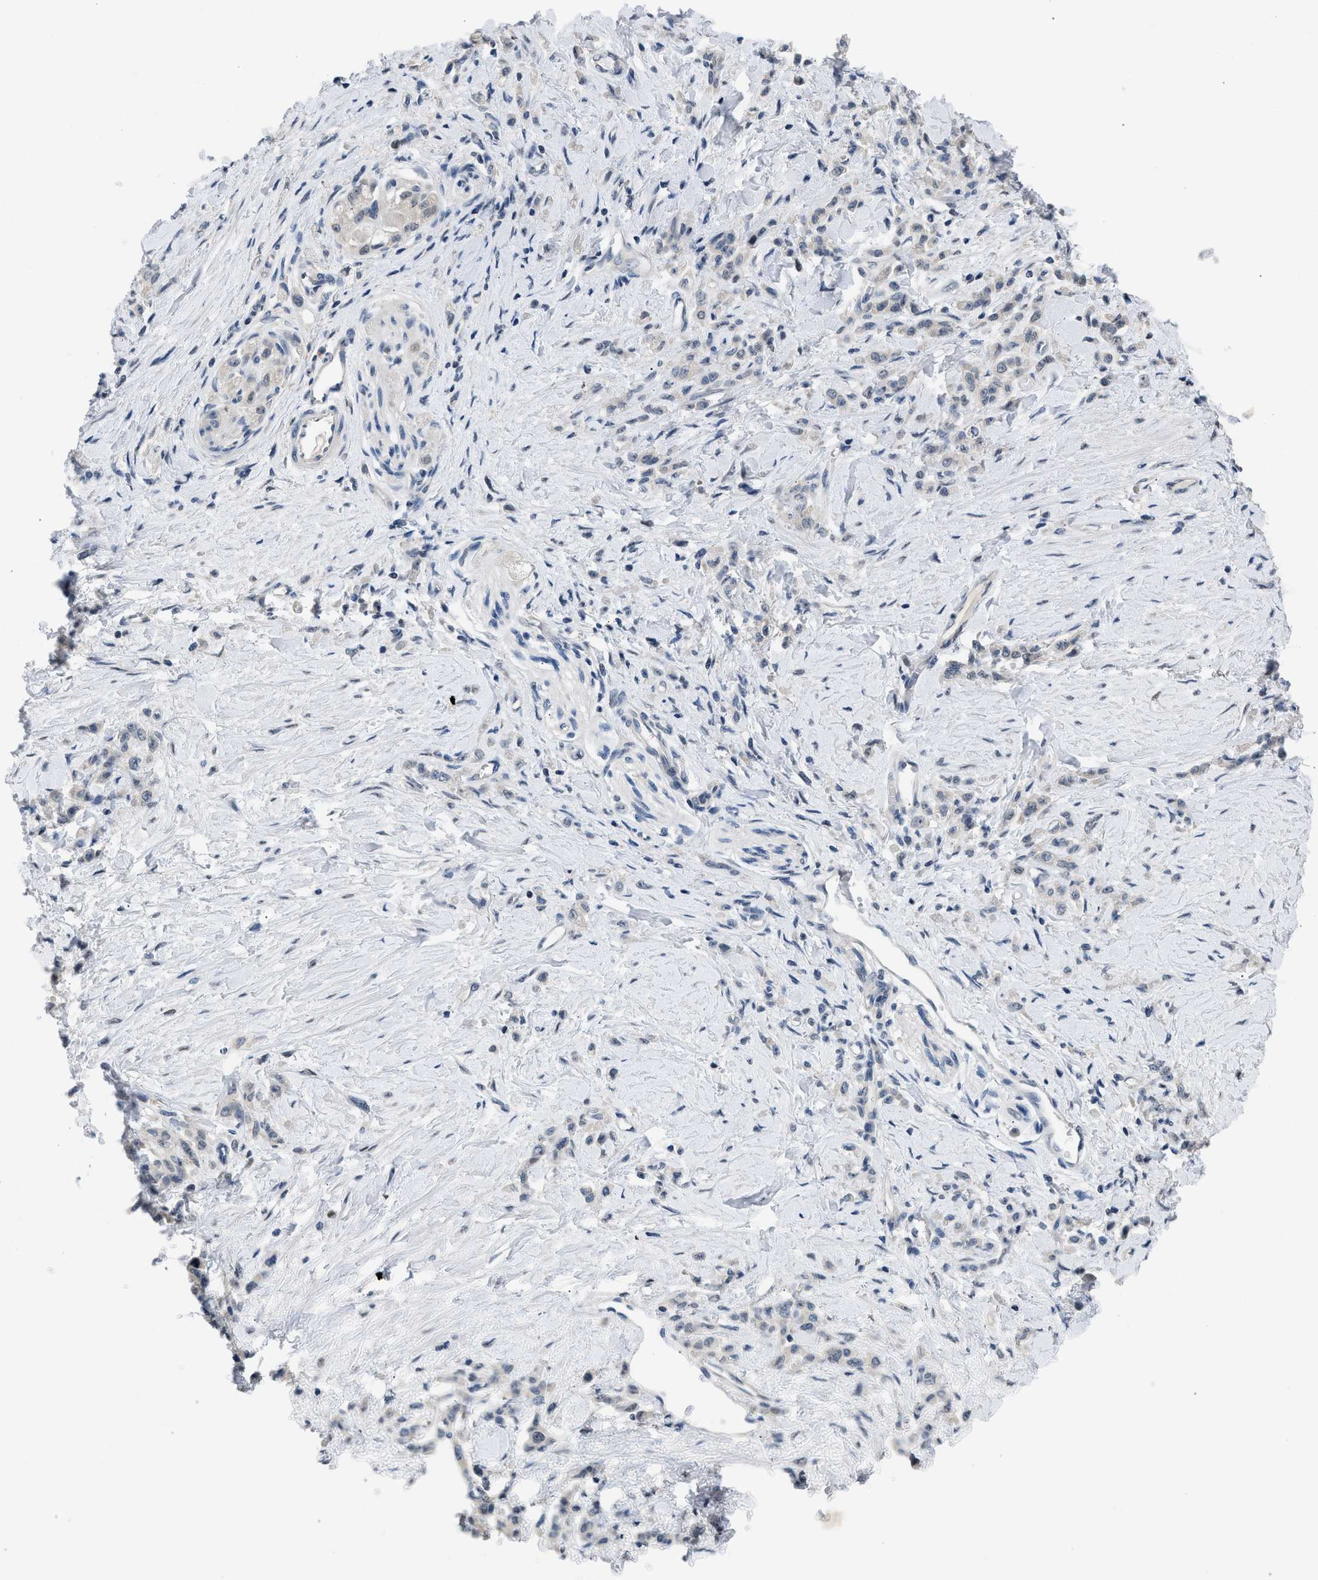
{"staining": {"intensity": "negative", "quantity": "none", "location": "none"}, "tissue": "stomach cancer", "cell_type": "Tumor cells", "image_type": "cancer", "snomed": [{"axis": "morphology", "description": "Normal tissue, NOS"}, {"axis": "morphology", "description": "Adenocarcinoma, NOS"}, {"axis": "topography", "description": "Stomach"}], "caption": "Stomach cancer was stained to show a protein in brown. There is no significant expression in tumor cells. (DAB immunohistochemistry (IHC) with hematoxylin counter stain).", "gene": "OLIG3", "patient": {"sex": "male", "age": 82}}